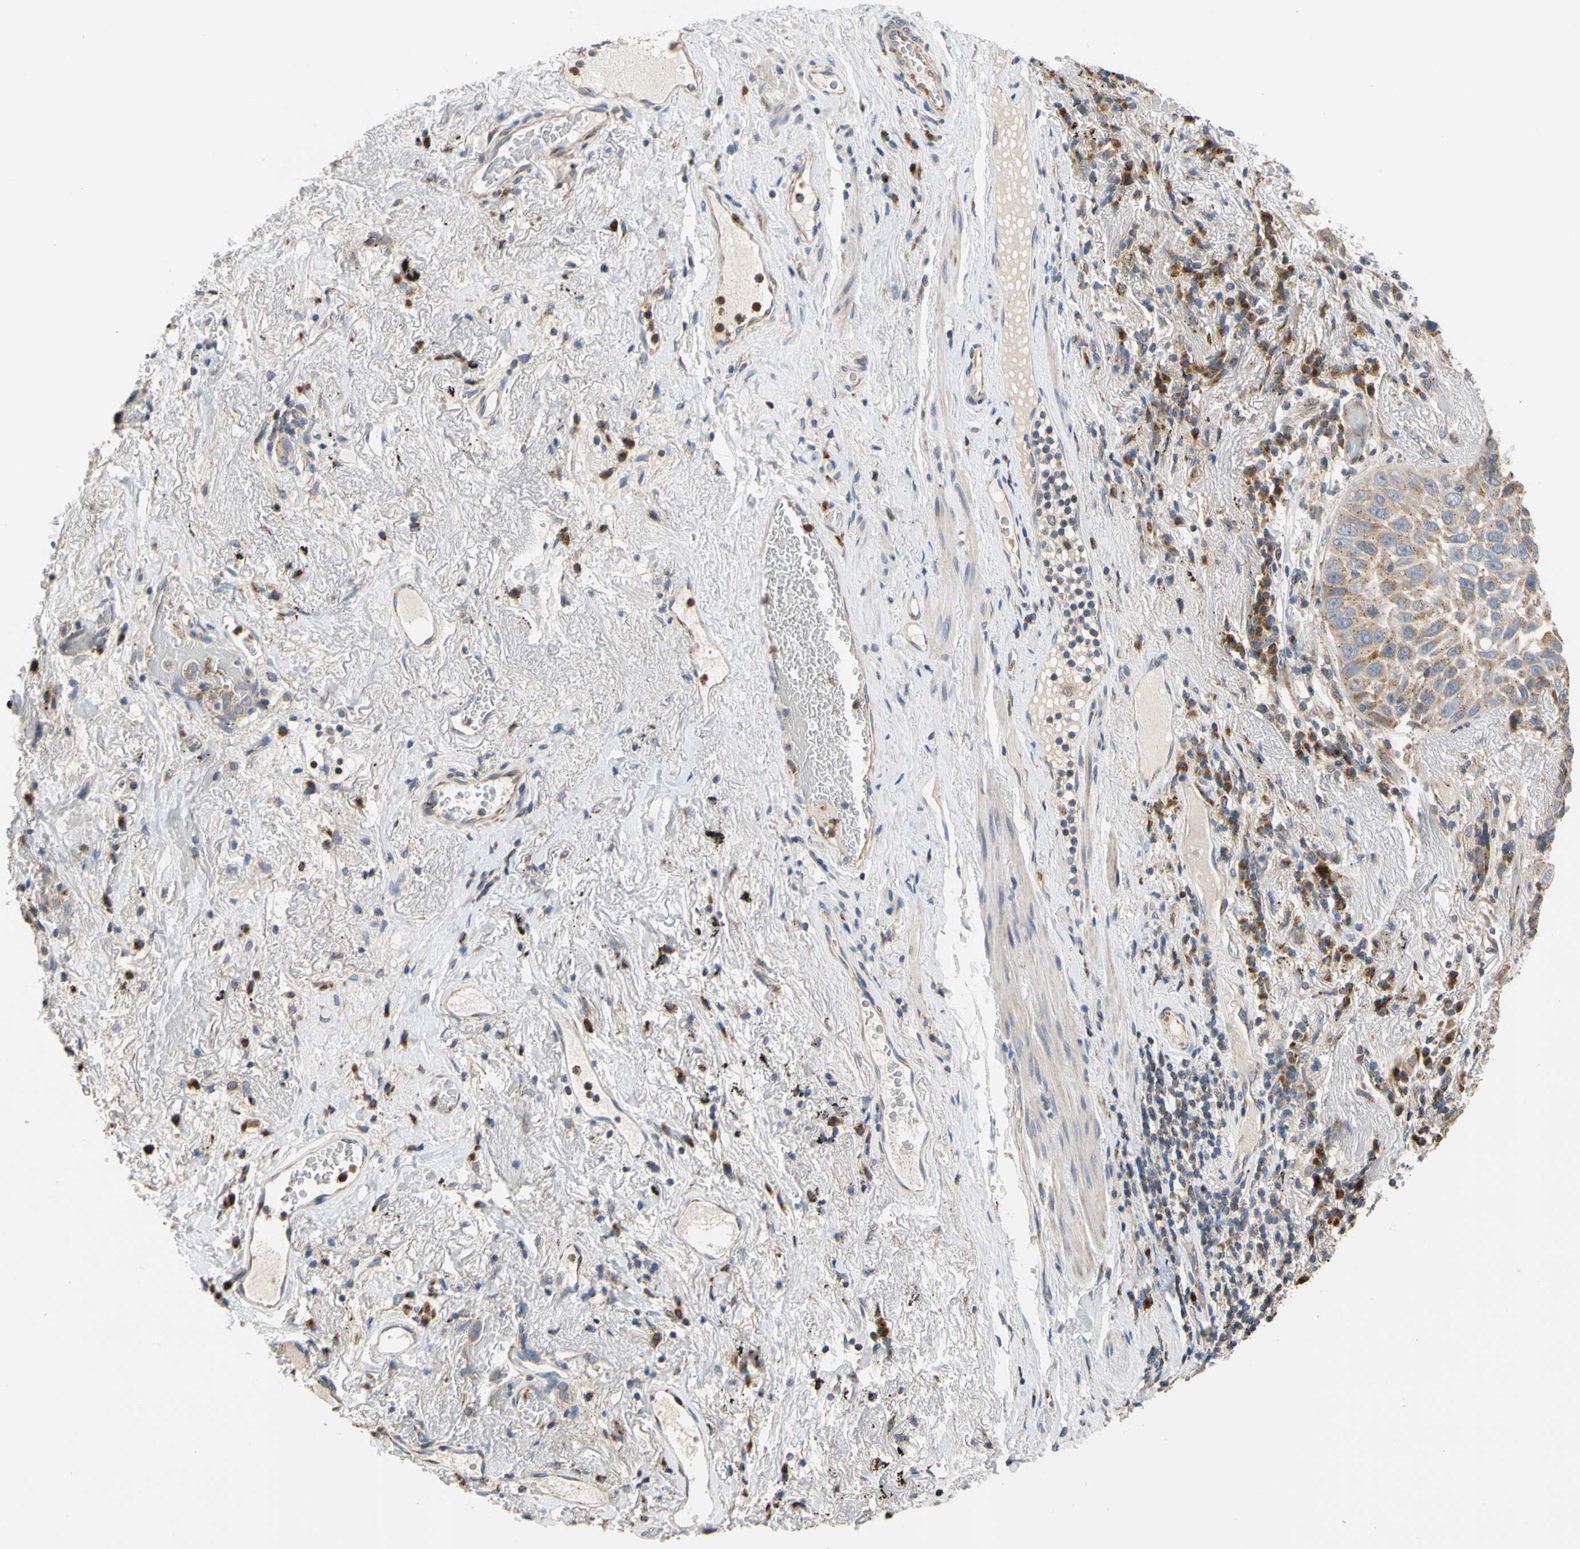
{"staining": {"intensity": "weak", "quantity": "25%-75%", "location": "cytoplasmic/membranous"}, "tissue": "lung cancer", "cell_type": "Tumor cells", "image_type": "cancer", "snomed": [{"axis": "morphology", "description": "Squamous cell carcinoma, NOS"}, {"axis": "topography", "description": "Lung"}], "caption": "Immunohistochemical staining of squamous cell carcinoma (lung) exhibits low levels of weak cytoplasmic/membranous protein positivity in approximately 25%-75% of tumor cells. The staining was performed using DAB, with brown indicating positive protein expression. Nuclei are stained blue with hematoxylin.", "gene": "IP6K2", "patient": {"sex": "male", "age": 57}}